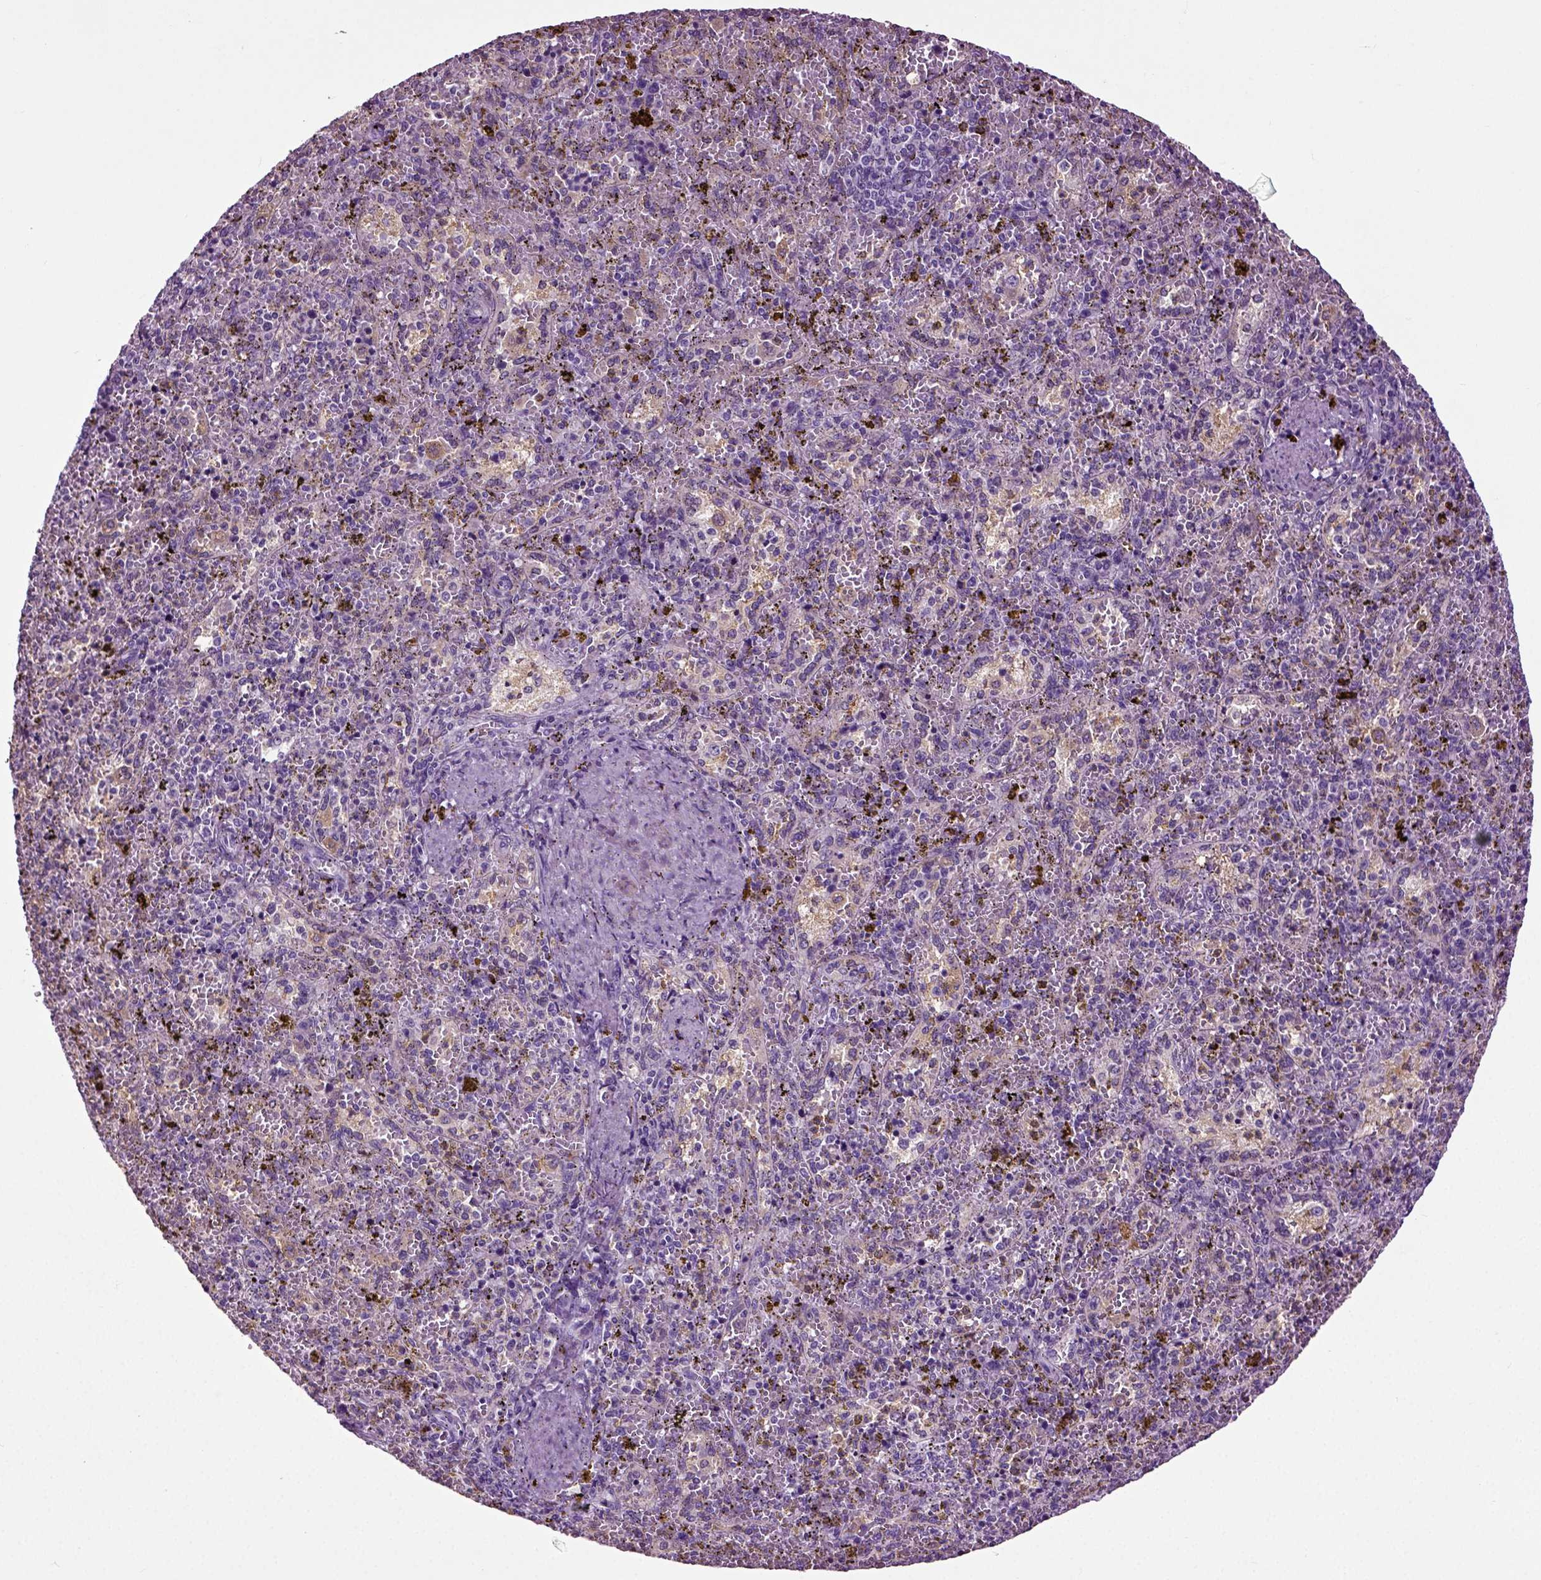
{"staining": {"intensity": "negative", "quantity": "none", "location": "none"}, "tissue": "spleen", "cell_type": "Cells in red pulp", "image_type": "normal", "snomed": [{"axis": "morphology", "description": "Normal tissue, NOS"}, {"axis": "topography", "description": "Spleen"}], "caption": "IHC histopathology image of normal human spleen stained for a protein (brown), which reveals no positivity in cells in red pulp.", "gene": "DNAH10", "patient": {"sex": "female", "age": 50}}